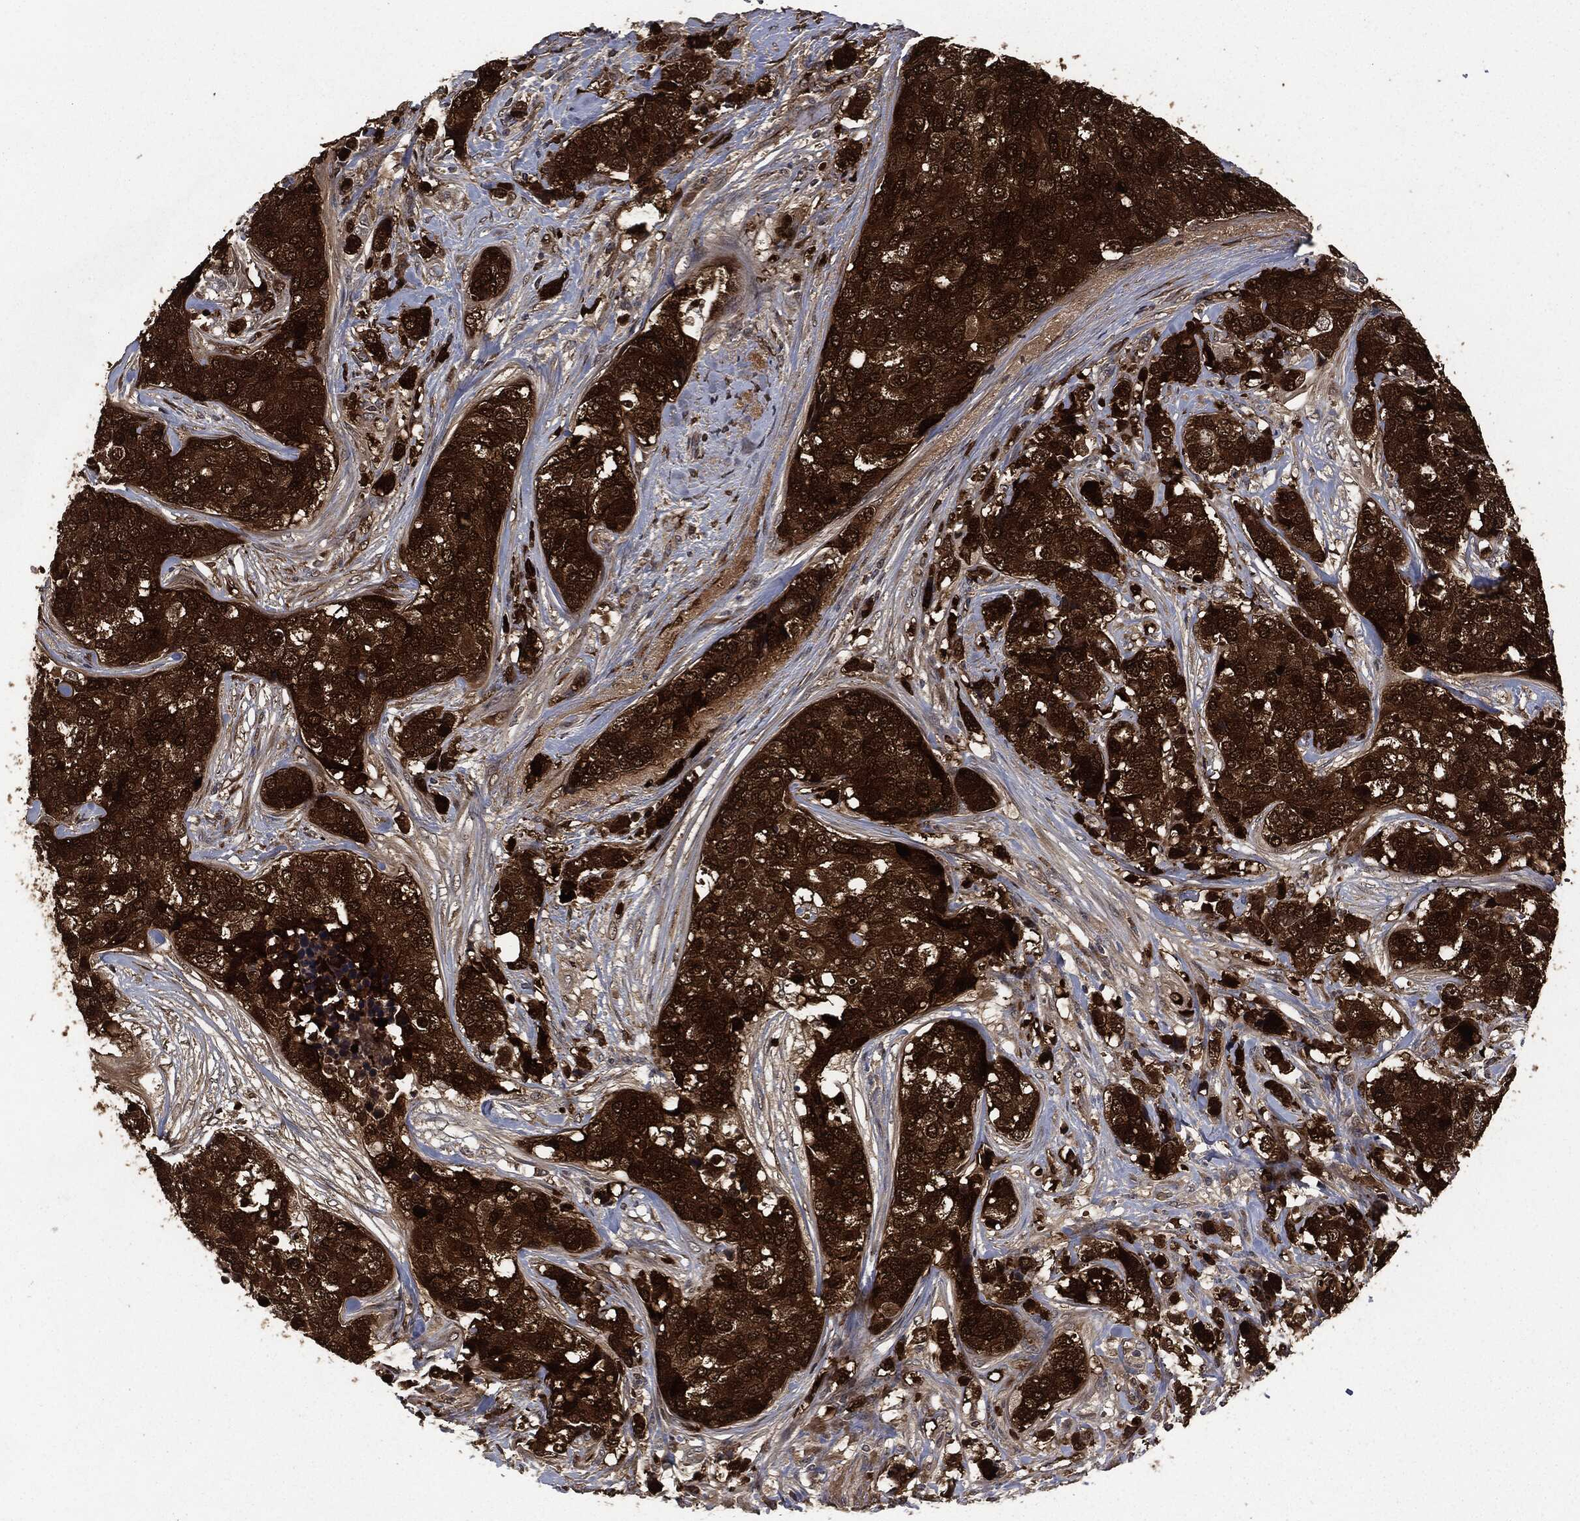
{"staining": {"intensity": "strong", "quantity": ">75%", "location": "cytoplasmic/membranous"}, "tissue": "breast cancer", "cell_type": "Tumor cells", "image_type": "cancer", "snomed": [{"axis": "morphology", "description": "Lobular carcinoma"}, {"axis": "topography", "description": "Breast"}], "caption": "A micrograph showing strong cytoplasmic/membranous expression in about >75% of tumor cells in breast cancer, as visualized by brown immunohistochemical staining.", "gene": "CRABP2", "patient": {"sex": "female", "age": 59}}